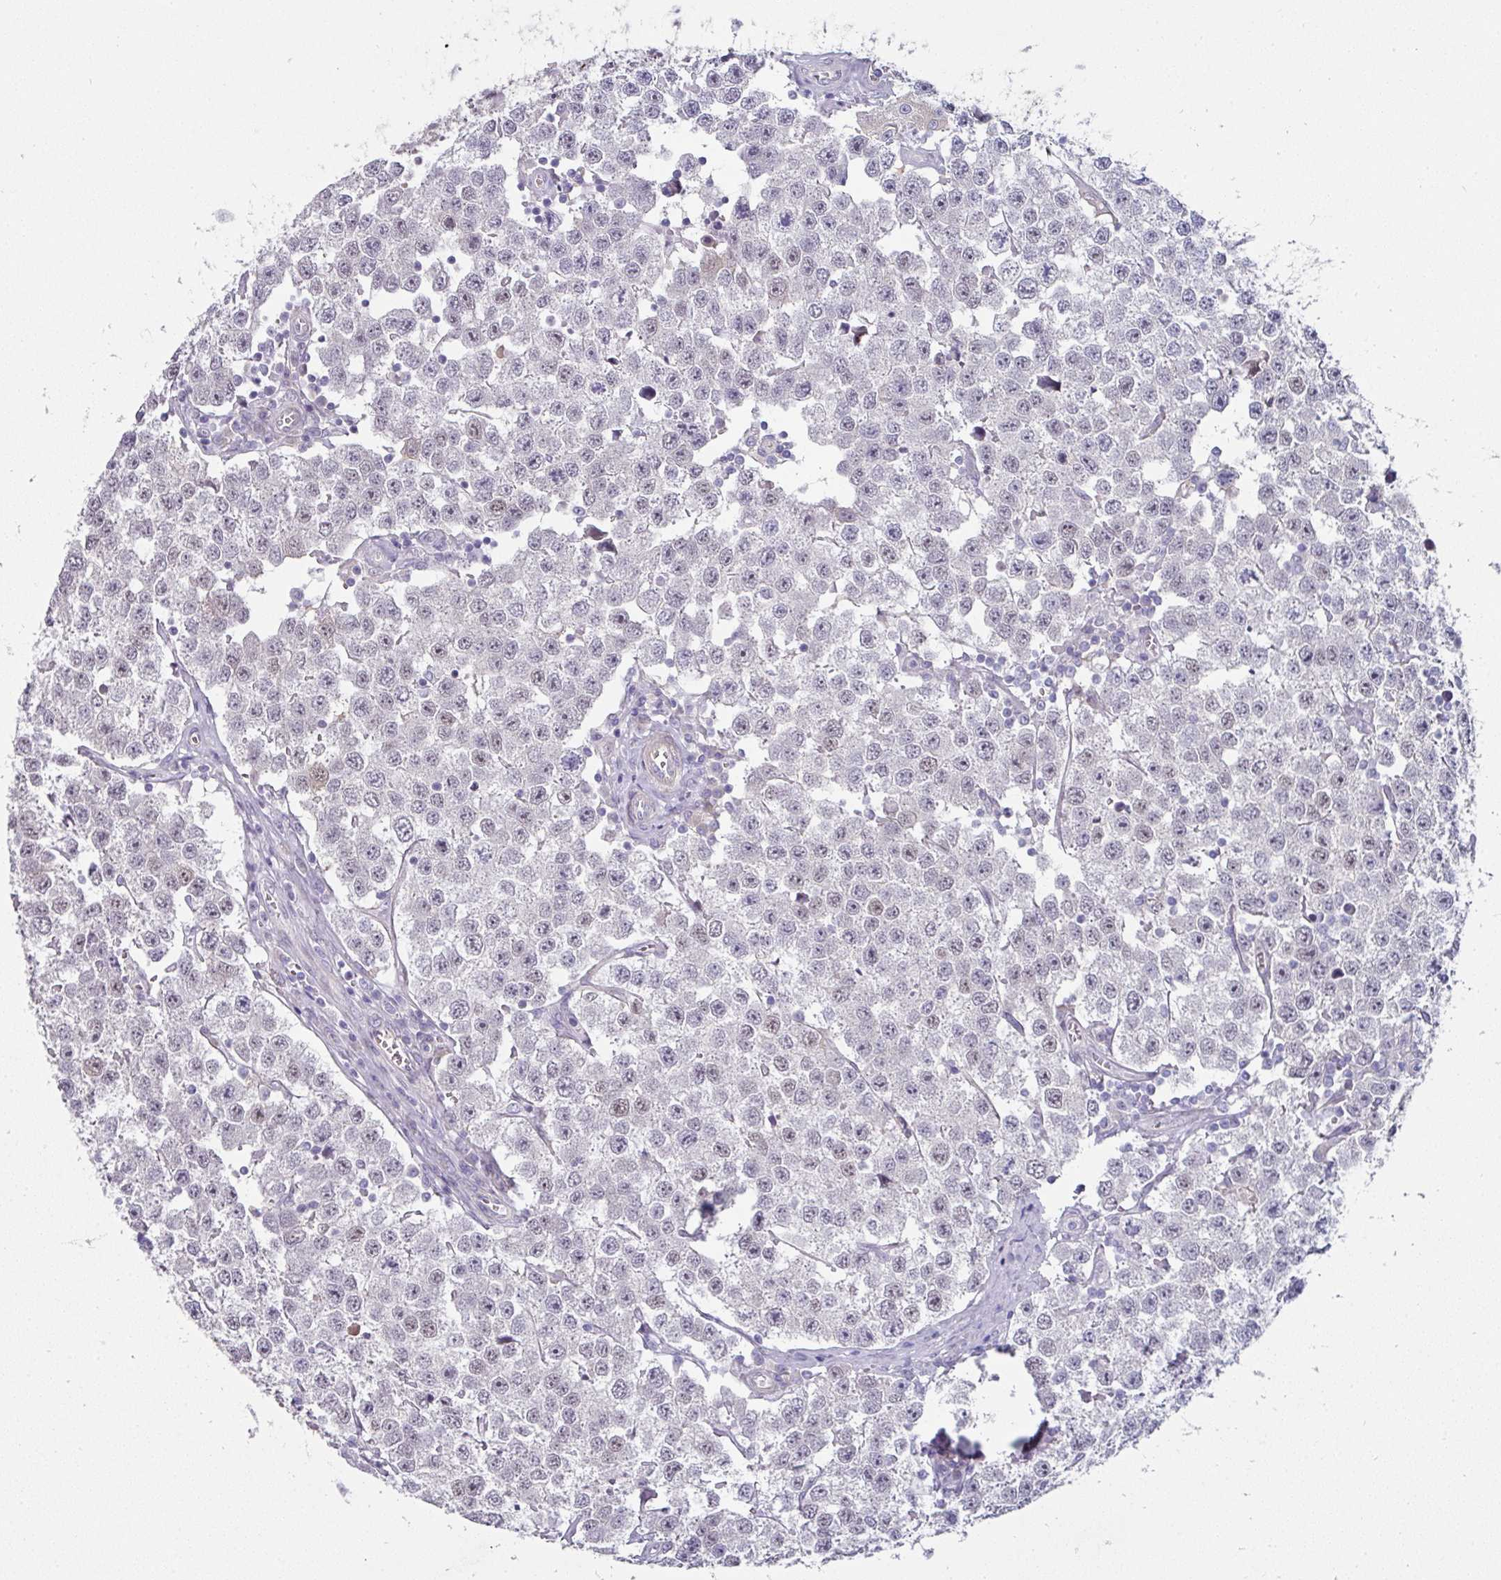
{"staining": {"intensity": "weak", "quantity": "<25%", "location": "nuclear"}, "tissue": "testis cancer", "cell_type": "Tumor cells", "image_type": "cancer", "snomed": [{"axis": "morphology", "description": "Seminoma, NOS"}, {"axis": "topography", "description": "Testis"}], "caption": "High power microscopy image of an immunohistochemistry (IHC) histopathology image of seminoma (testis), revealing no significant expression in tumor cells.", "gene": "EYA3", "patient": {"sex": "male", "age": 34}}